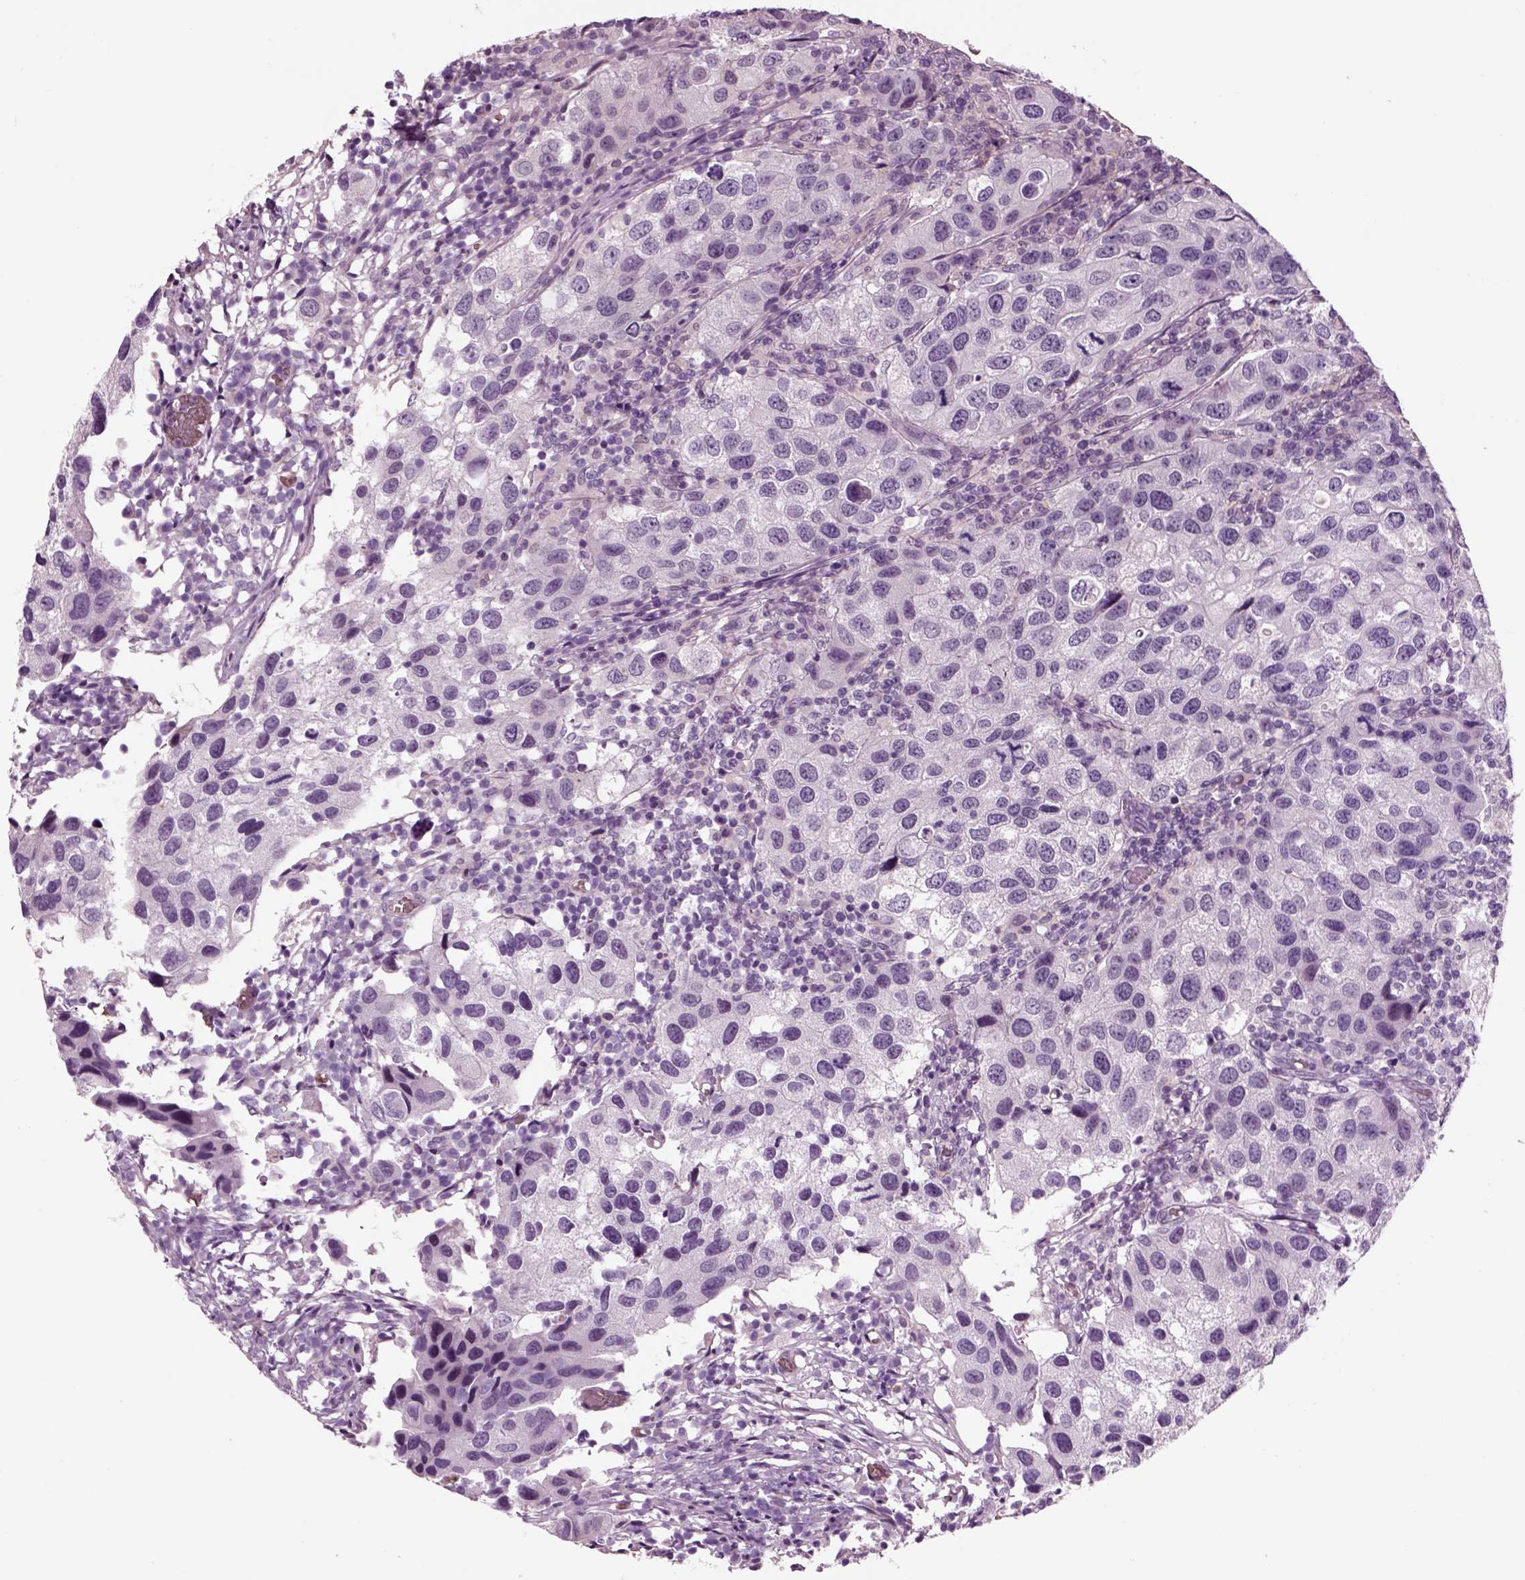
{"staining": {"intensity": "negative", "quantity": "none", "location": "none"}, "tissue": "urothelial cancer", "cell_type": "Tumor cells", "image_type": "cancer", "snomed": [{"axis": "morphology", "description": "Urothelial carcinoma, High grade"}, {"axis": "topography", "description": "Urinary bladder"}], "caption": "Immunohistochemistry (IHC) of human urothelial carcinoma (high-grade) demonstrates no expression in tumor cells.", "gene": "CHGB", "patient": {"sex": "male", "age": 79}}